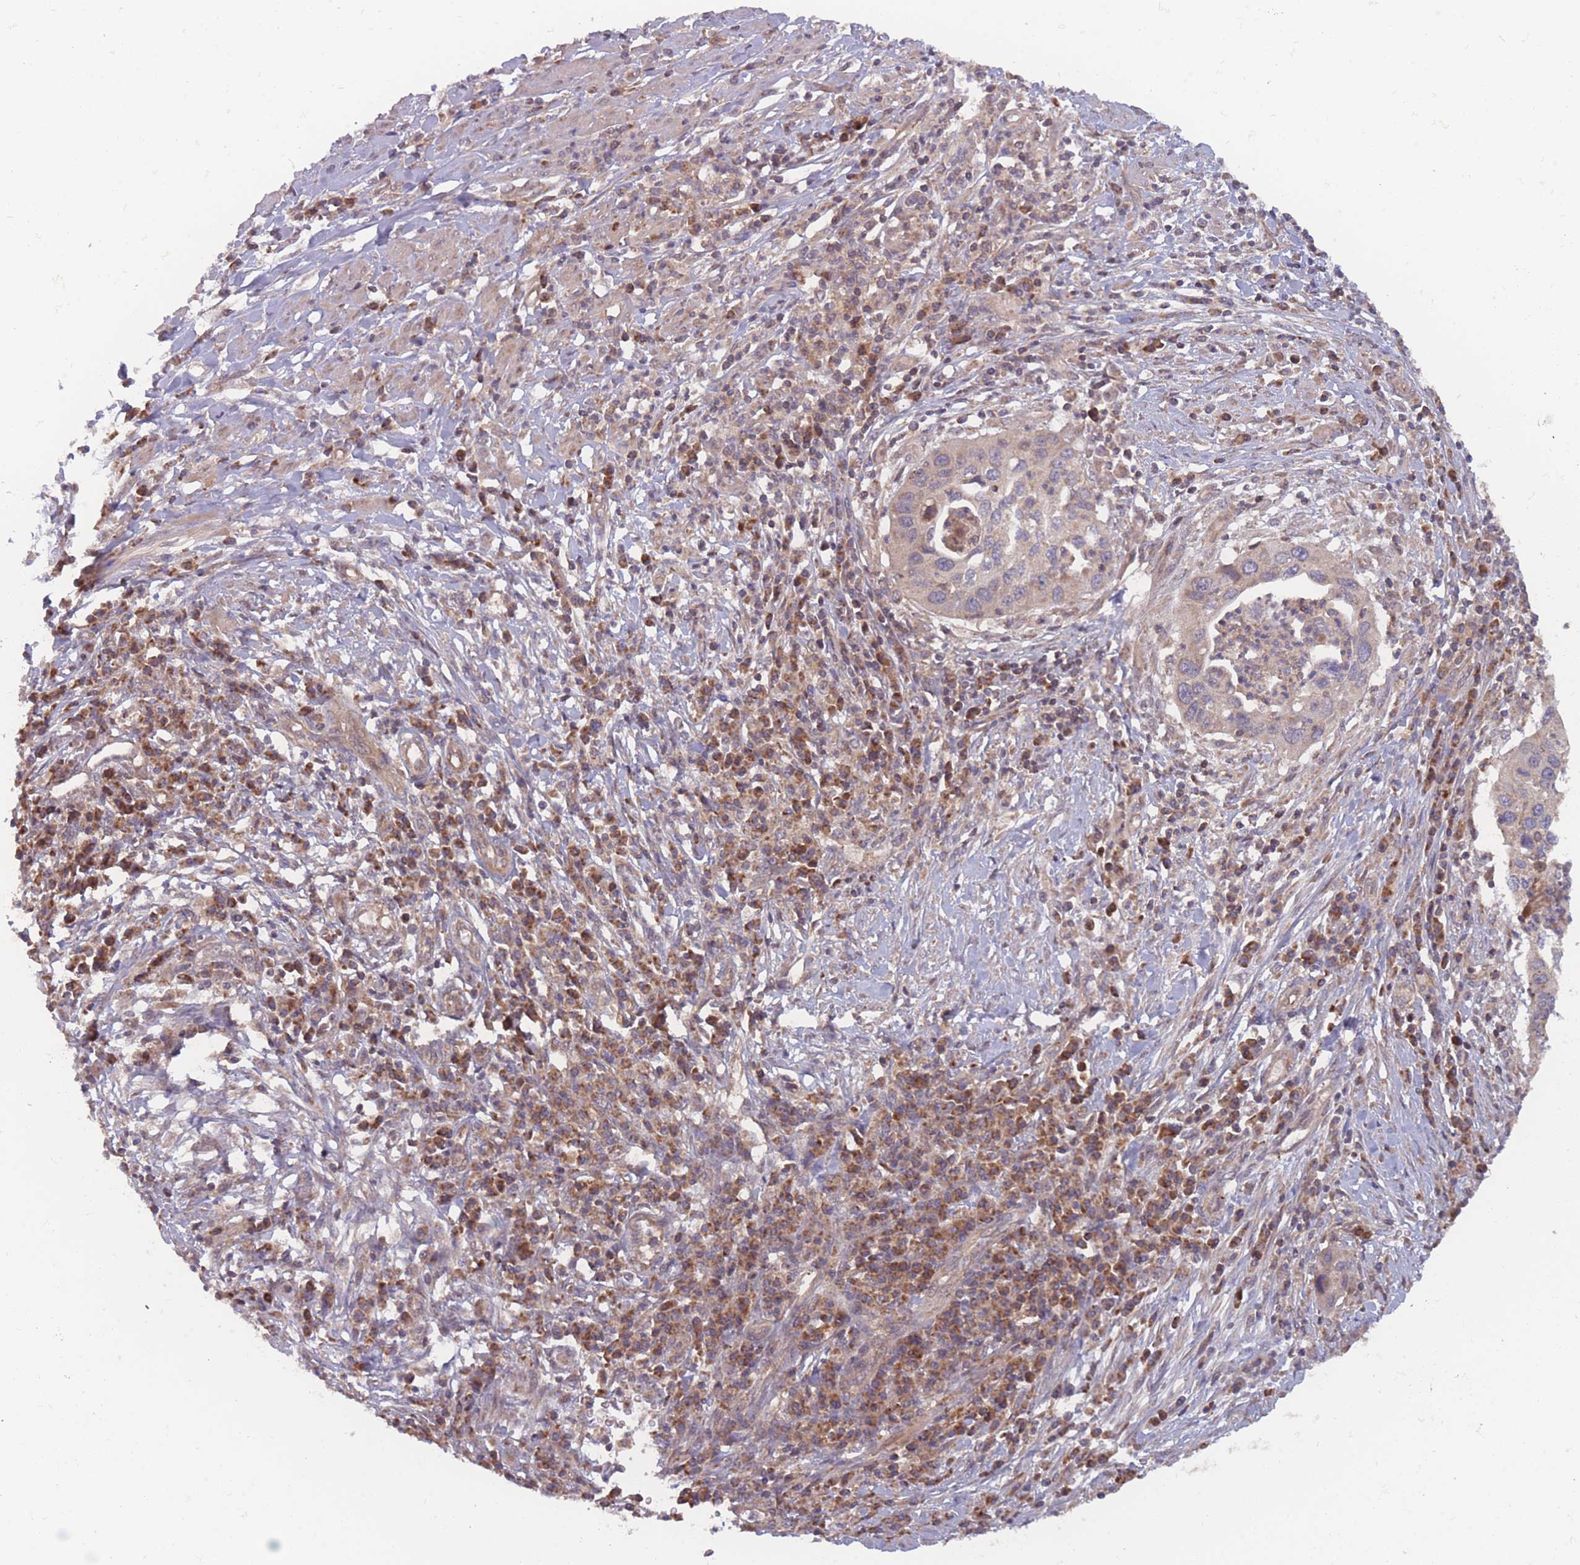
{"staining": {"intensity": "weak", "quantity": "25%-75%", "location": "cytoplasmic/membranous"}, "tissue": "cervical cancer", "cell_type": "Tumor cells", "image_type": "cancer", "snomed": [{"axis": "morphology", "description": "Squamous cell carcinoma, NOS"}, {"axis": "topography", "description": "Cervix"}], "caption": "Immunohistochemical staining of human squamous cell carcinoma (cervical) exhibits low levels of weak cytoplasmic/membranous protein expression in approximately 25%-75% of tumor cells. (DAB (3,3'-diaminobenzidine) IHC with brightfield microscopy, high magnification).", "gene": "ATP5MG", "patient": {"sex": "female", "age": 38}}